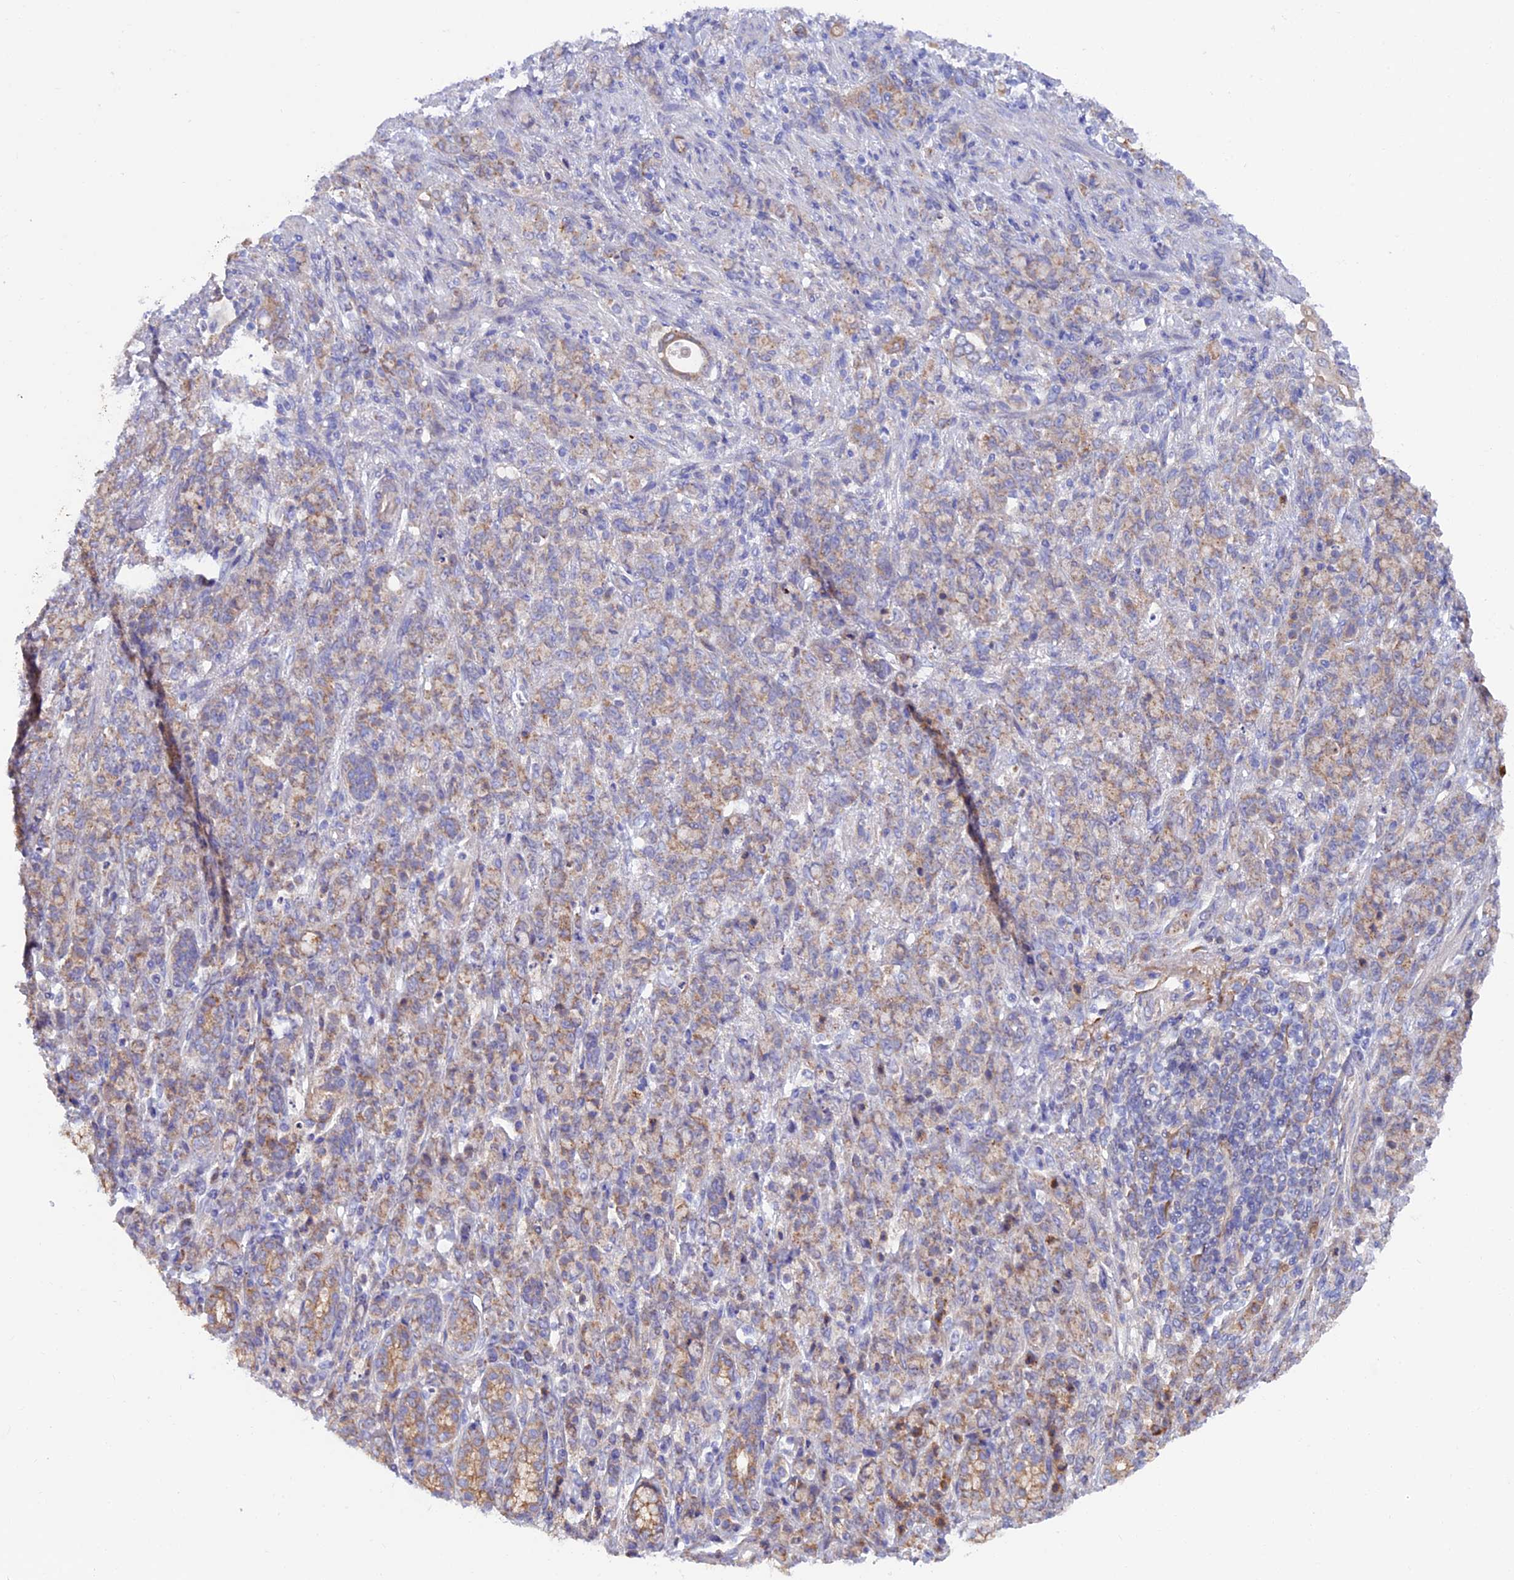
{"staining": {"intensity": "weak", "quantity": ">75%", "location": "cytoplasmic/membranous"}, "tissue": "stomach cancer", "cell_type": "Tumor cells", "image_type": "cancer", "snomed": [{"axis": "morphology", "description": "Adenocarcinoma, NOS"}, {"axis": "topography", "description": "Stomach"}], "caption": "Protein staining demonstrates weak cytoplasmic/membranous staining in approximately >75% of tumor cells in adenocarcinoma (stomach).", "gene": "ETFDH", "patient": {"sex": "female", "age": 79}}